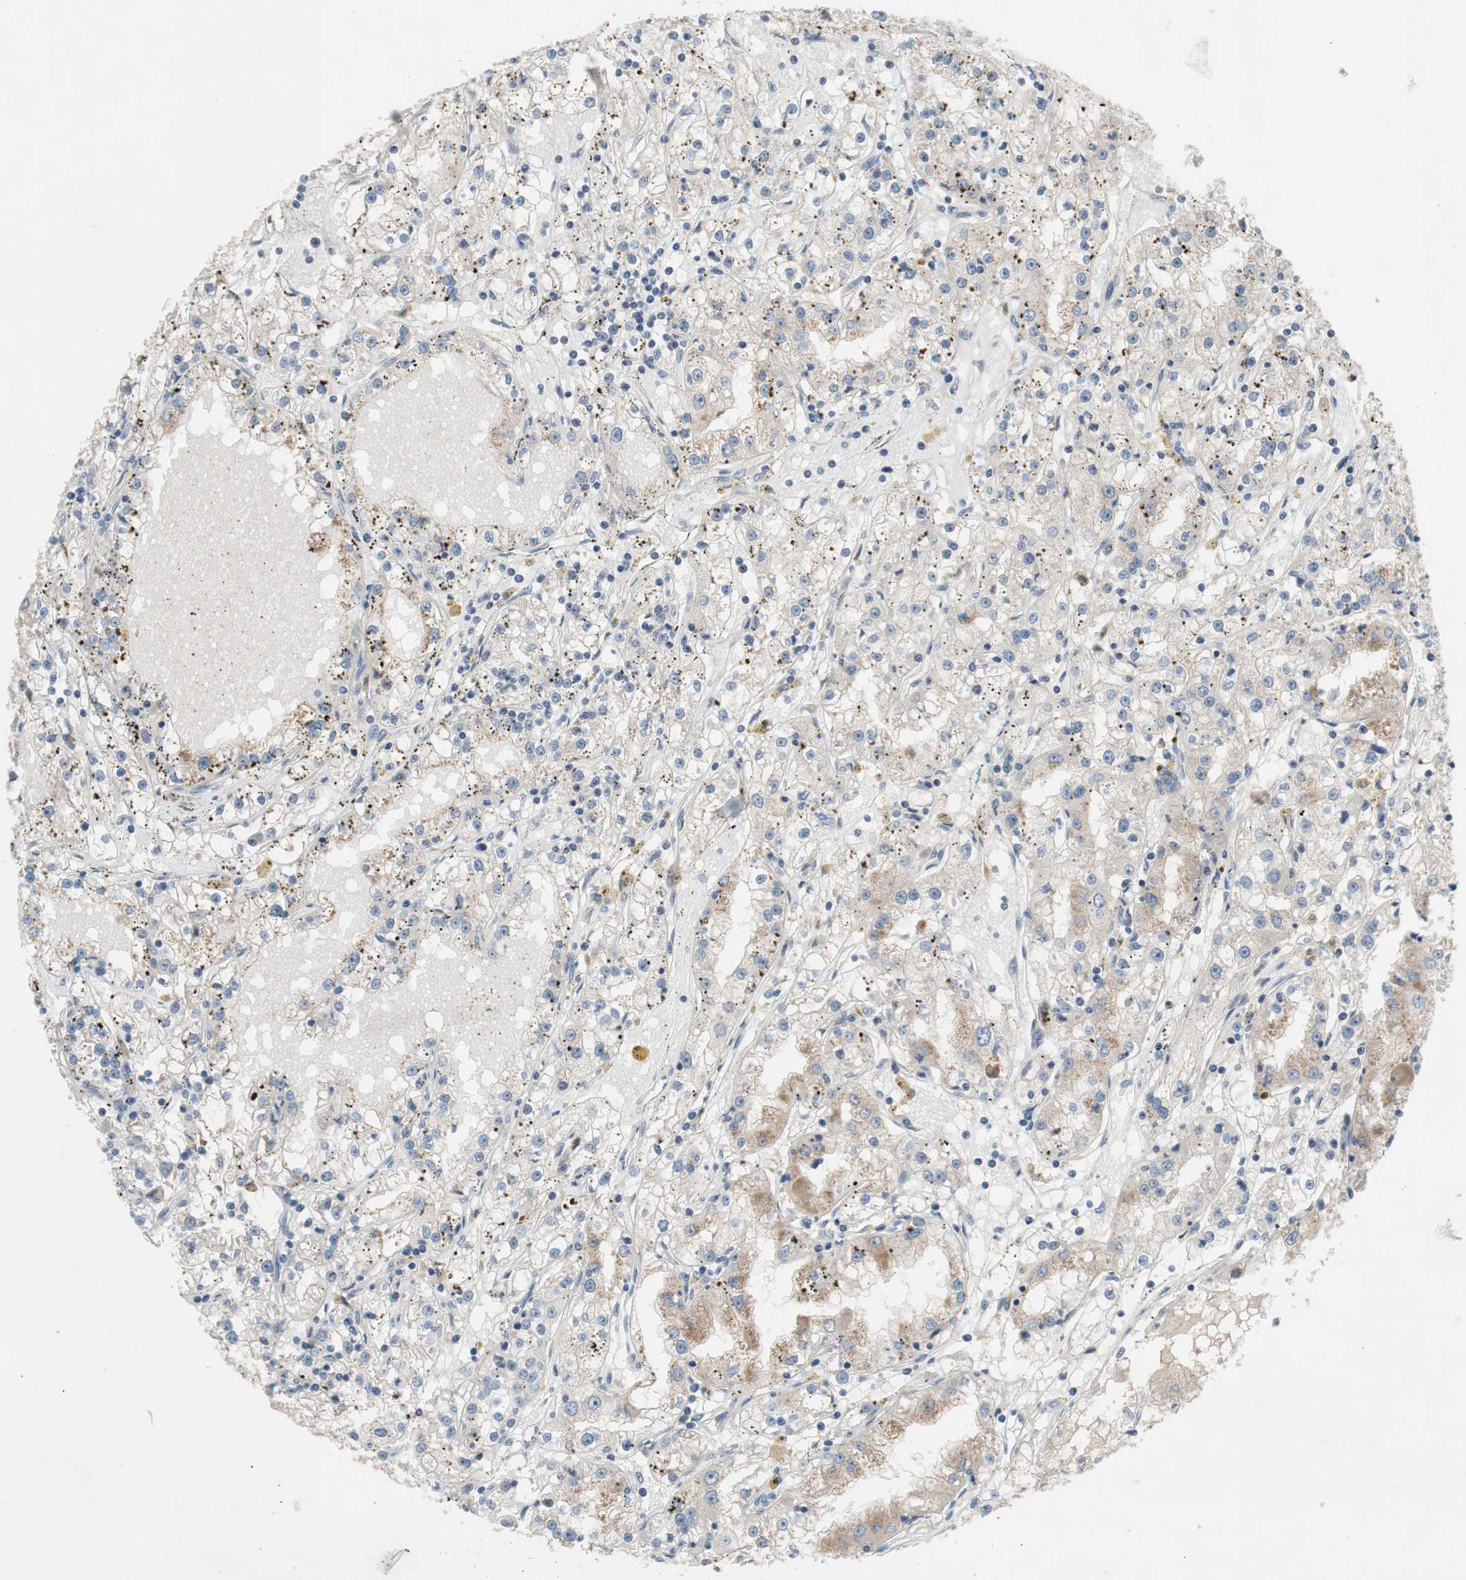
{"staining": {"intensity": "negative", "quantity": "none", "location": "none"}, "tissue": "renal cancer", "cell_type": "Tumor cells", "image_type": "cancer", "snomed": [{"axis": "morphology", "description": "Adenocarcinoma, NOS"}, {"axis": "topography", "description": "Kidney"}], "caption": "DAB (3,3'-diaminobenzidine) immunohistochemical staining of human adenocarcinoma (renal) demonstrates no significant expression in tumor cells.", "gene": "TACR3", "patient": {"sex": "male", "age": 56}}